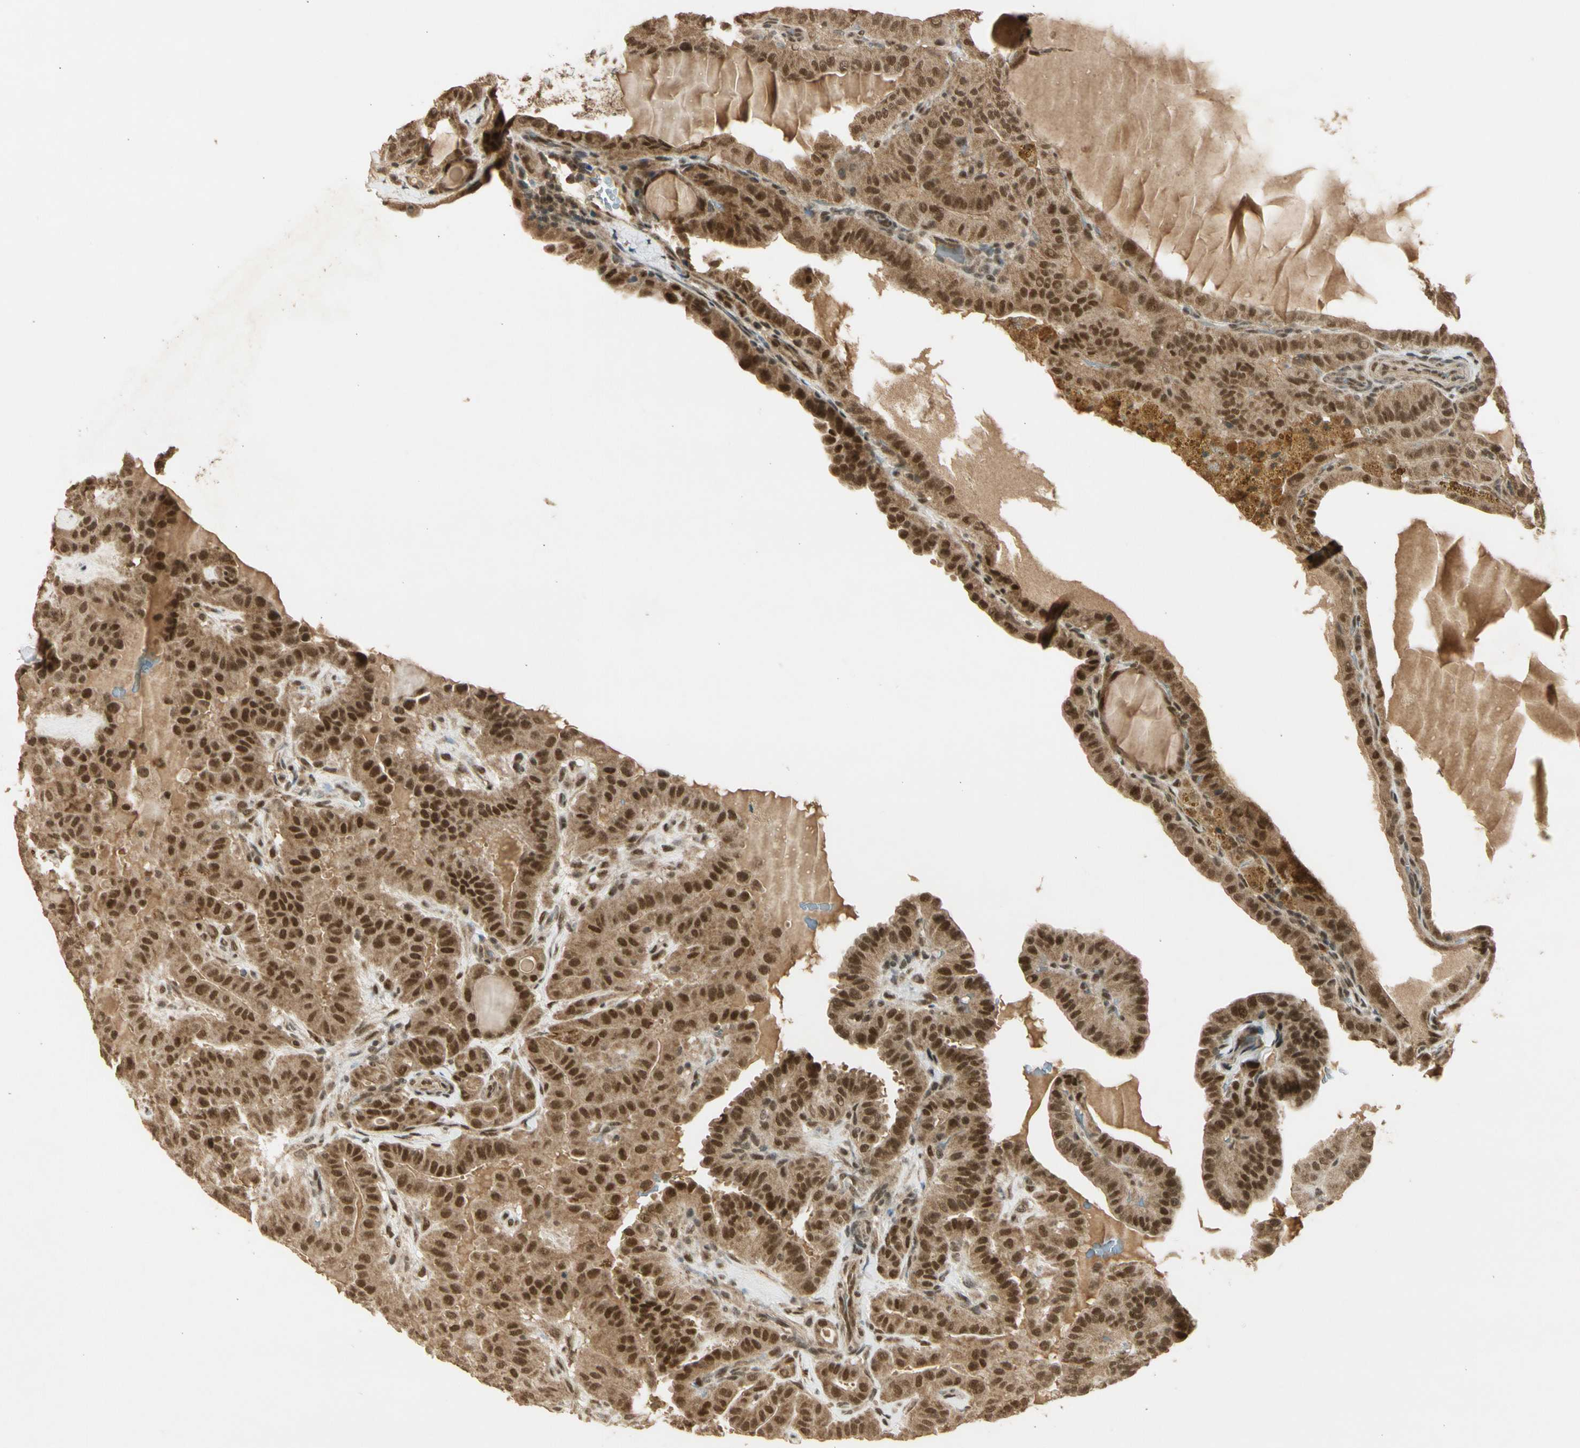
{"staining": {"intensity": "moderate", "quantity": ">75%", "location": "cytoplasmic/membranous,nuclear"}, "tissue": "thyroid cancer", "cell_type": "Tumor cells", "image_type": "cancer", "snomed": [{"axis": "morphology", "description": "Papillary adenocarcinoma, NOS"}, {"axis": "topography", "description": "Thyroid gland"}], "caption": "A high-resolution image shows immunohistochemistry staining of thyroid papillary adenocarcinoma, which exhibits moderate cytoplasmic/membranous and nuclear positivity in approximately >75% of tumor cells. (brown staining indicates protein expression, while blue staining denotes nuclei).", "gene": "ZNF135", "patient": {"sex": "male", "age": 77}}